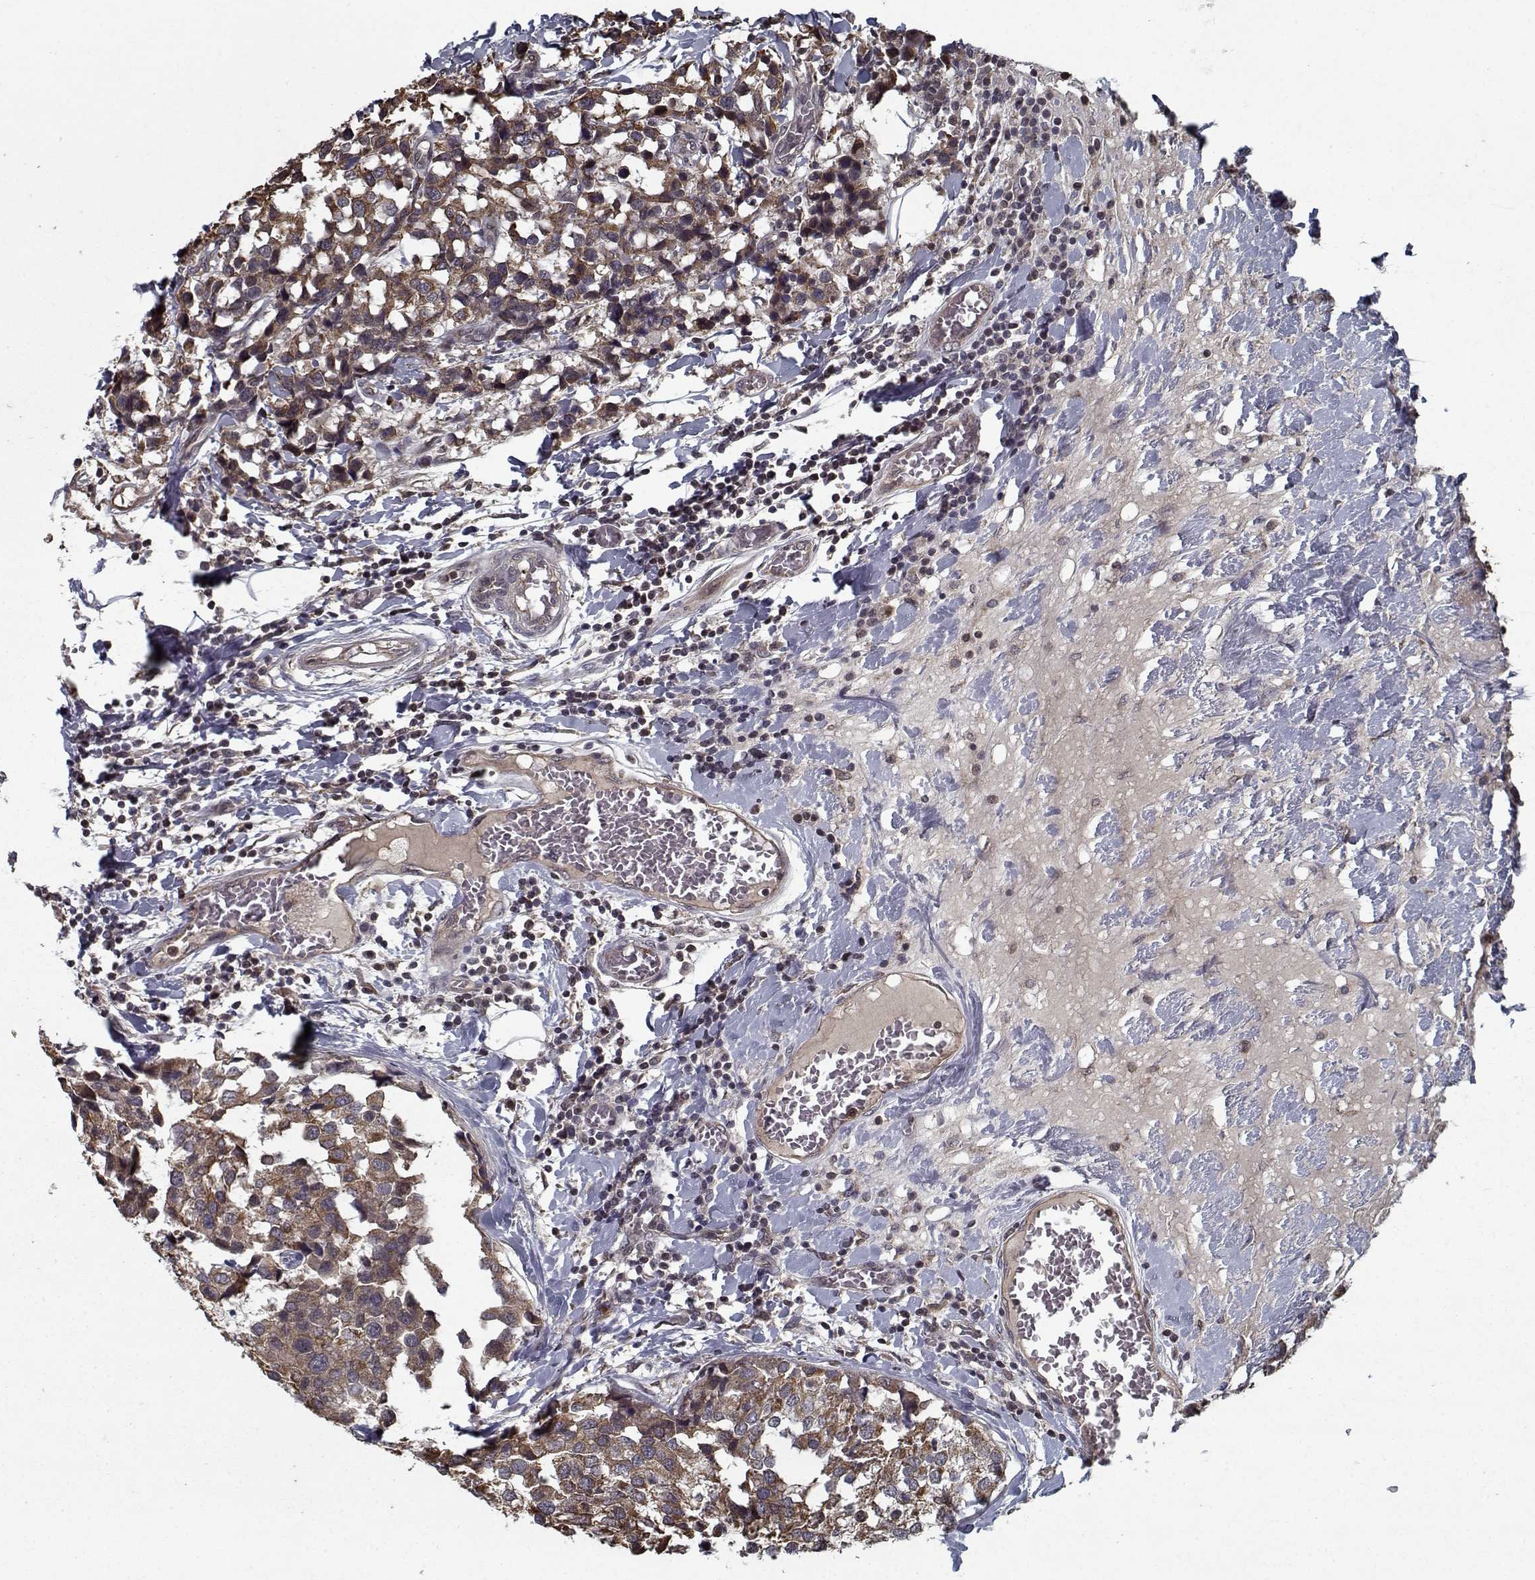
{"staining": {"intensity": "moderate", "quantity": ">75%", "location": "cytoplasmic/membranous"}, "tissue": "breast cancer", "cell_type": "Tumor cells", "image_type": "cancer", "snomed": [{"axis": "morphology", "description": "Lobular carcinoma"}, {"axis": "topography", "description": "Breast"}], "caption": "Immunohistochemical staining of human breast cancer (lobular carcinoma) exhibits medium levels of moderate cytoplasmic/membranous positivity in approximately >75% of tumor cells.", "gene": "NLK", "patient": {"sex": "female", "age": 59}}